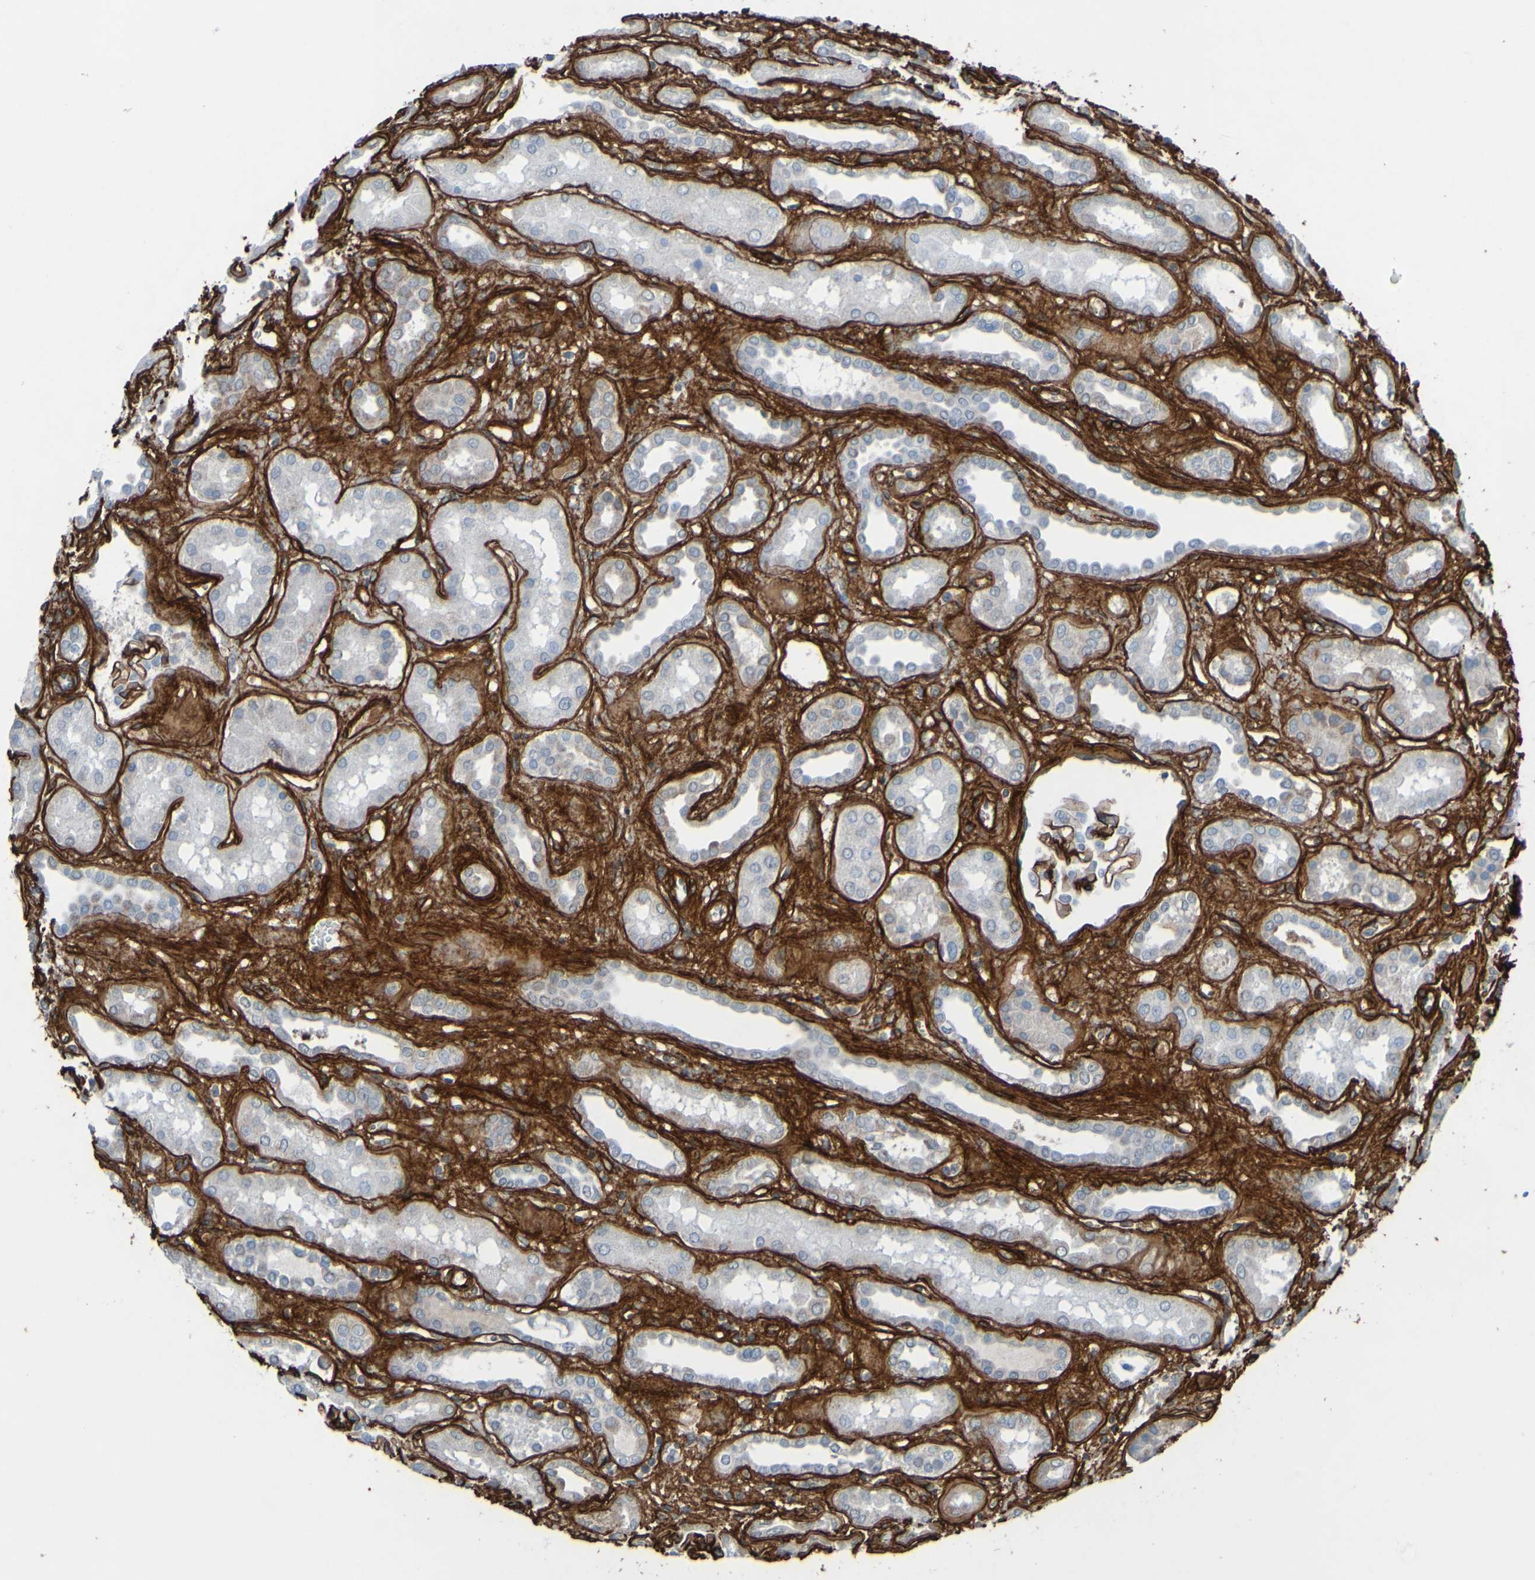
{"staining": {"intensity": "negative", "quantity": "none", "location": "none"}, "tissue": "kidney", "cell_type": "Cells in glomeruli", "image_type": "normal", "snomed": [{"axis": "morphology", "description": "Normal tissue, NOS"}, {"axis": "topography", "description": "Kidney"}], "caption": "Cells in glomeruli are negative for protein expression in unremarkable human kidney. Brightfield microscopy of IHC stained with DAB (brown) and hematoxylin (blue), captured at high magnification.", "gene": "COL4A2", "patient": {"sex": "male", "age": 59}}